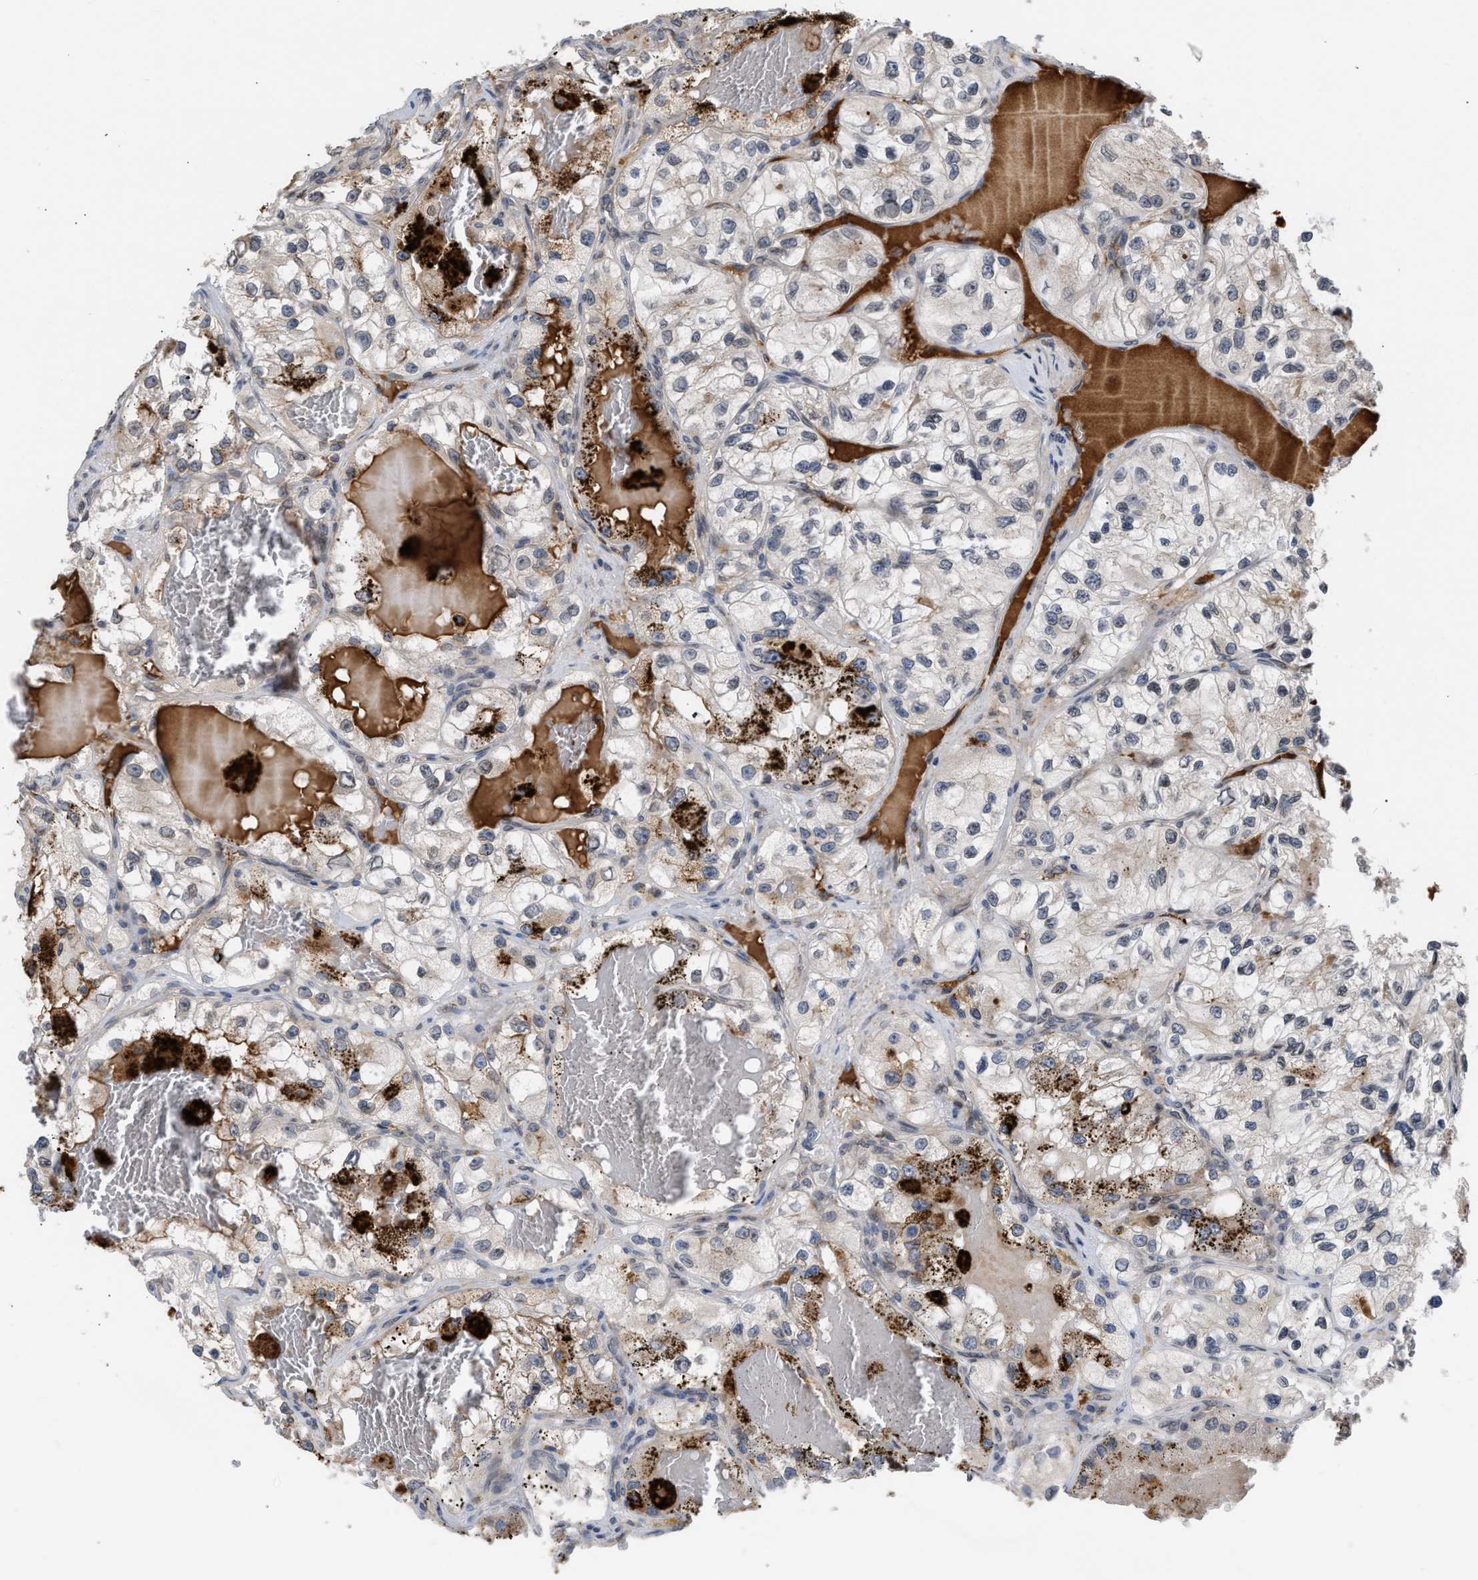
{"staining": {"intensity": "strong", "quantity": "<25%", "location": "cytoplasmic/membranous"}, "tissue": "renal cancer", "cell_type": "Tumor cells", "image_type": "cancer", "snomed": [{"axis": "morphology", "description": "Adenocarcinoma, NOS"}, {"axis": "topography", "description": "Kidney"}], "caption": "Protein staining of renal cancer tissue shows strong cytoplasmic/membranous staining in about <25% of tumor cells.", "gene": "NUP62", "patient": {"sex": "female", "age": 57}}